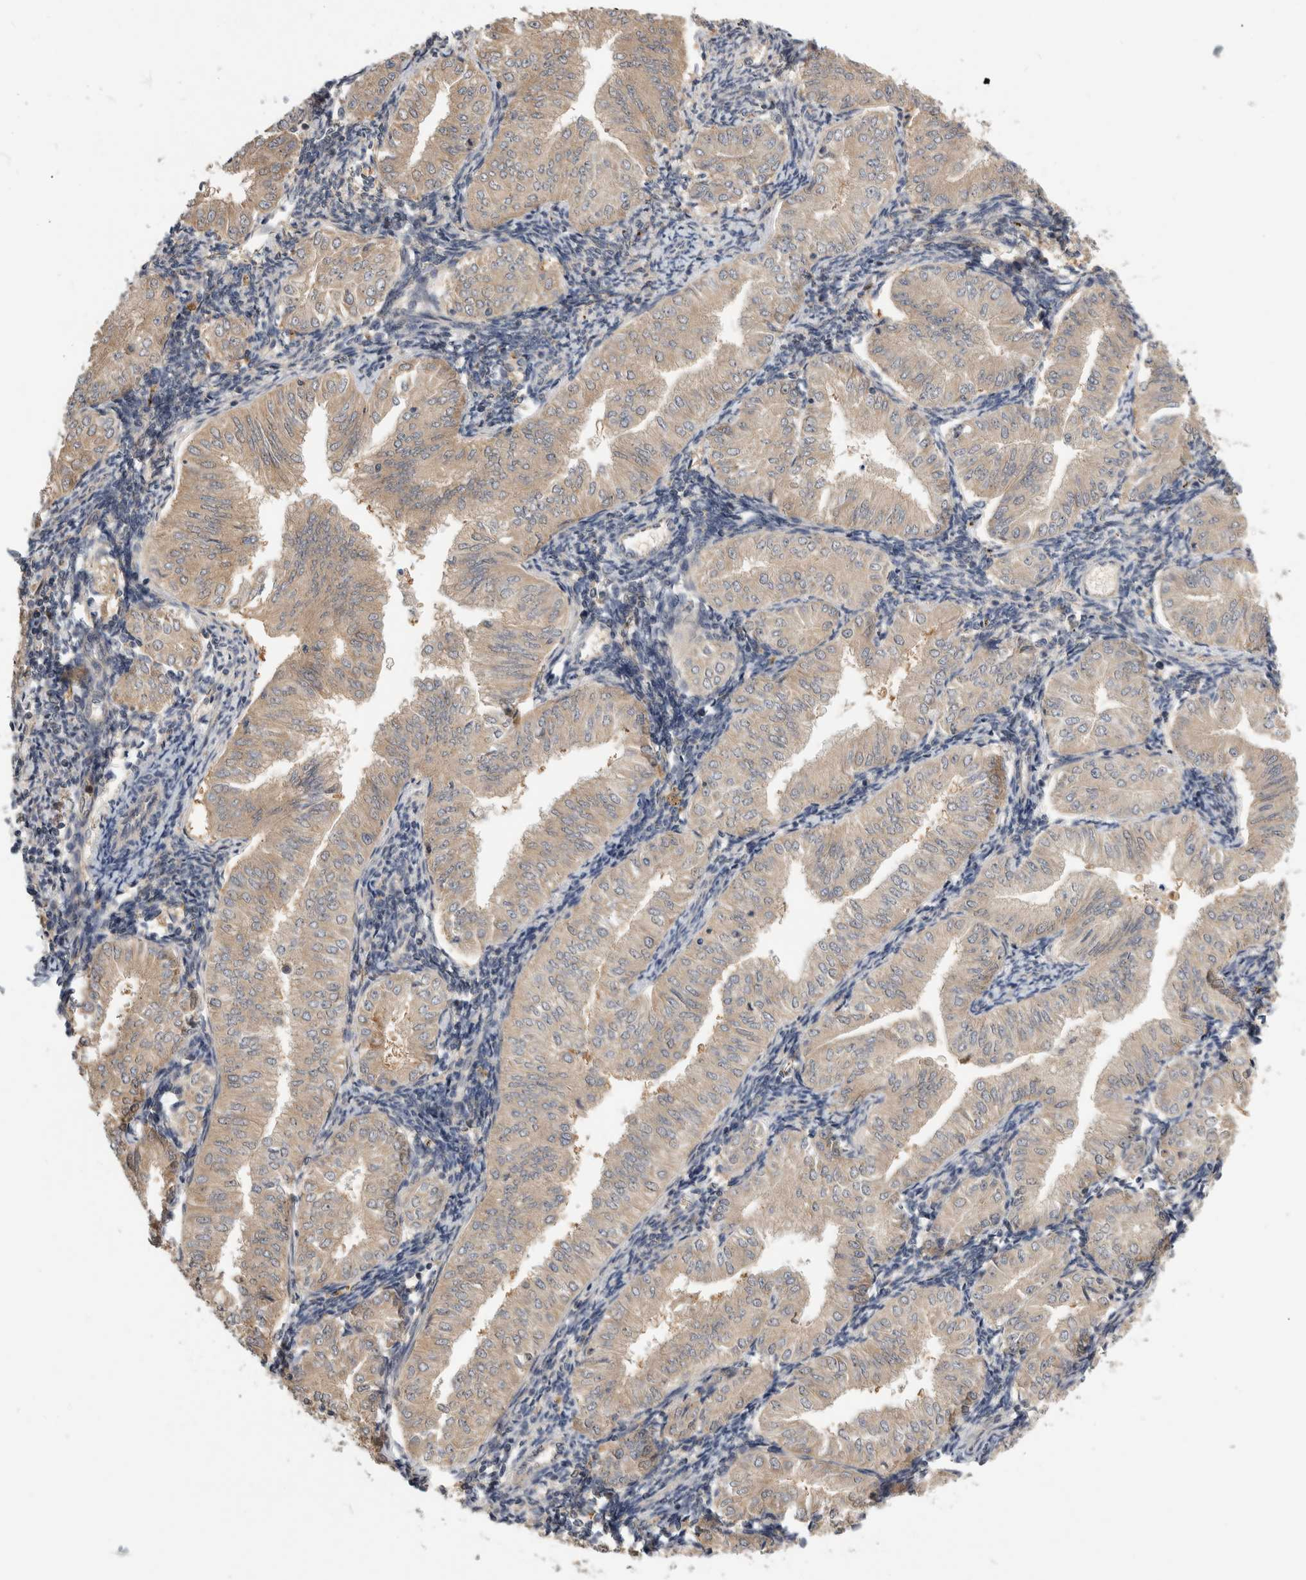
{"staining": {"intensity": "weak", "quantity": "25%-75%", "location": "cytoplasmic/membranous"}, "tissue": "endometrial cancer", "cell_type": "Tumor cells", "image_type": "cancer", "snomed": [{"axis": "morphology", "description": "Normal tissue, NOS"}, {"axis": "morphology", "description": "Adenocarcinoma, NOS"}, {"axis": "topography", "description": "Endometrium"}], "caption": "A histopathology image of adenocarcinoma (endometrial) stained for a protein demonstrates weak cytoplasmic/membranous brown staining in tumor cells. Immunohistochemistry stains the protein of interest in brown and the nuclei are stained blue.", "gene": "PGM1", "patient": {"sex": "female", "age": 53}}